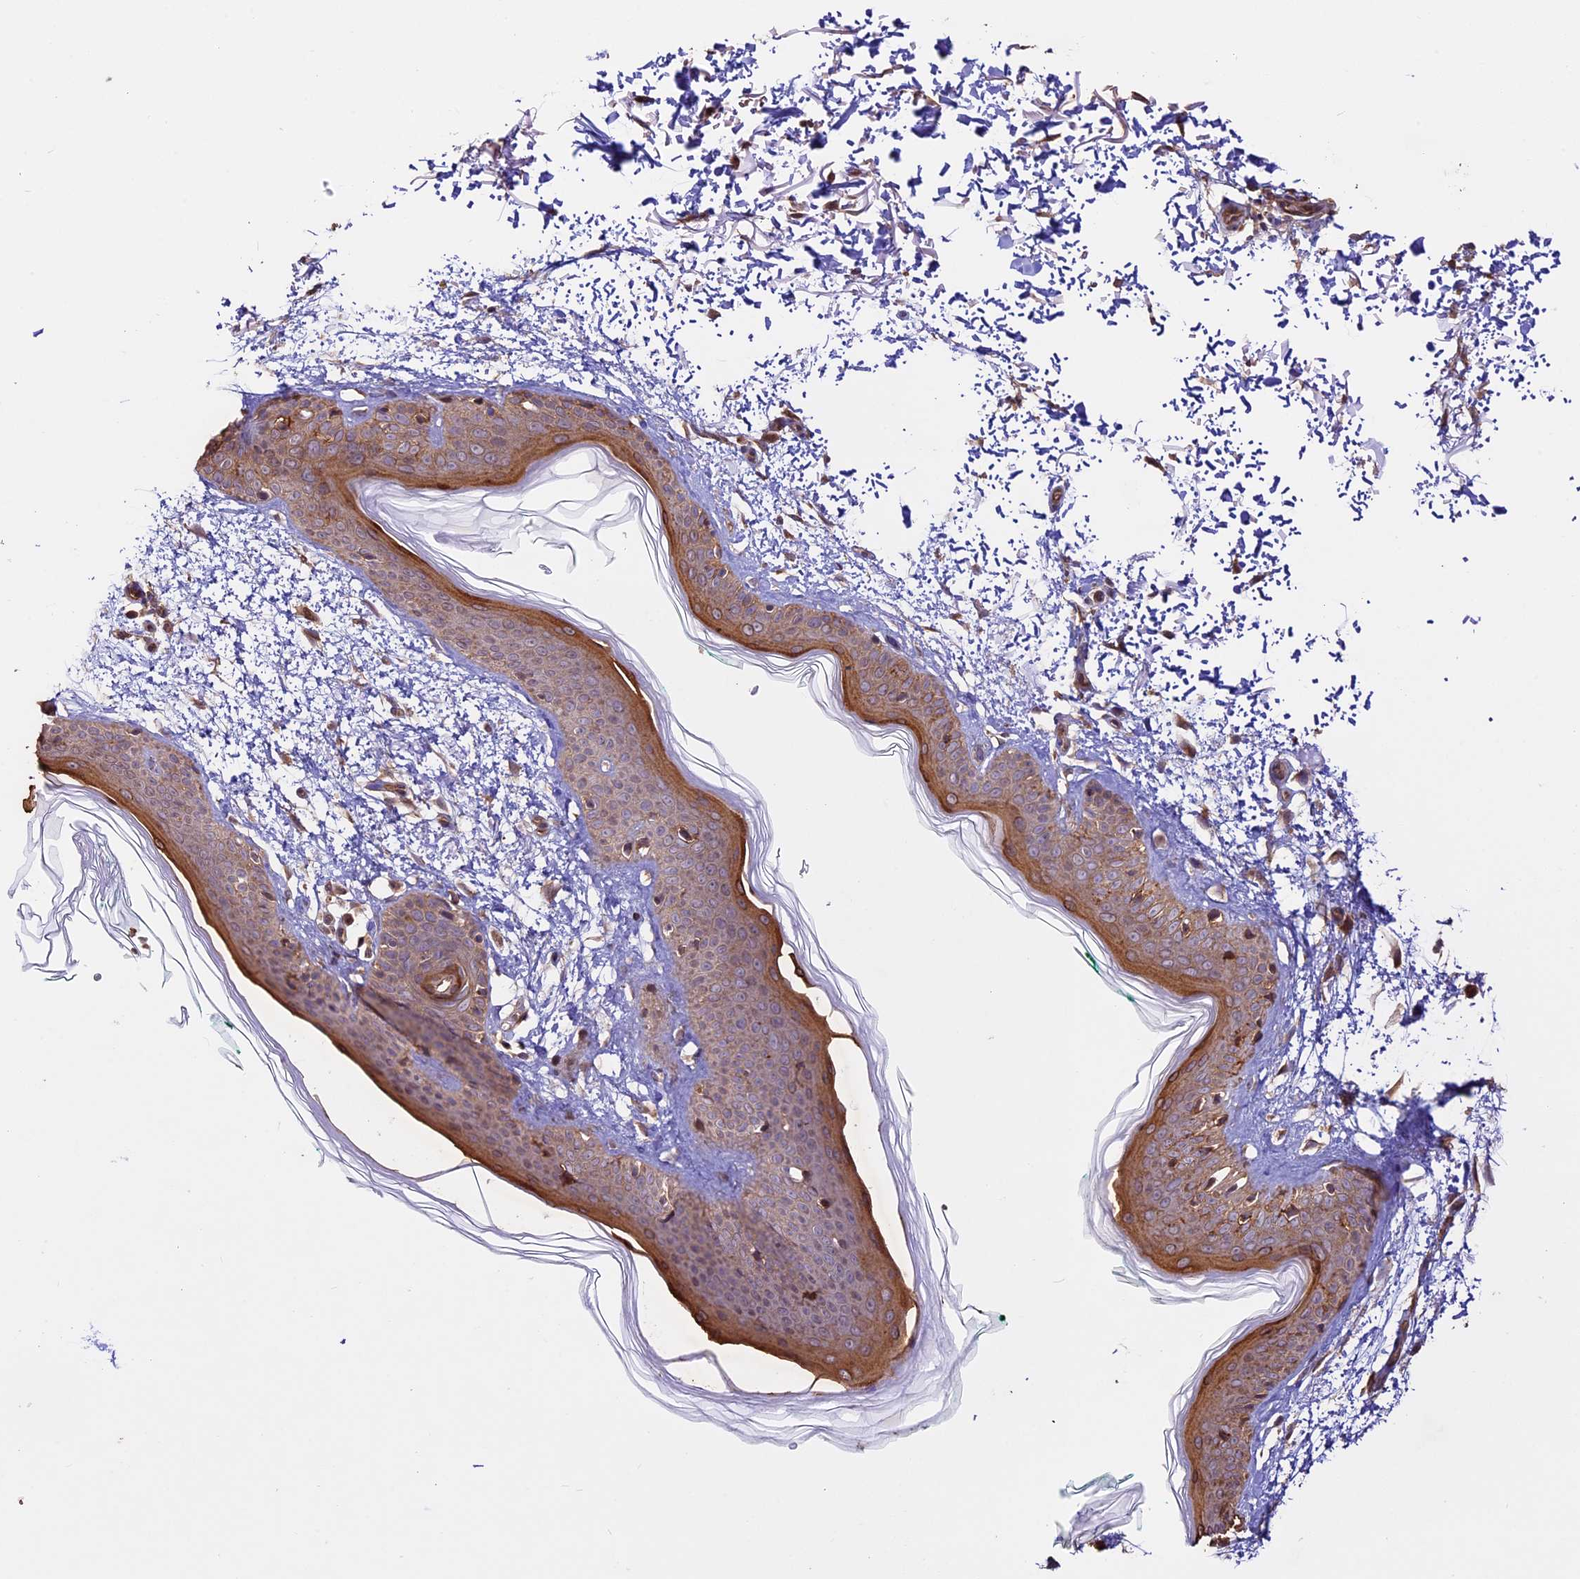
{"staining": {"intensity": "moderate", "quantity": "25%-75%", "location": "cytoplasmic/membranous"}, "tissue": "skin", "cell_type": "Fibroblasts", "image_type": "normal", "snomed": [{"axis": "morphology", "description": "Normal tissue, NOS"}, {"axis": "topography", "description": "Skin"}], "caption": "Fibroblasts reveal medium levels of moderate cytoplasmic/membranous staining in approximately 25%-75% of cells in unremarkable skin. (Stains: DAB (3,3'-diaminobenzidine) in brown, nuclei in blue, Microscopy: brightfield microscopy at high magnification).", "gene": "BCAS4", "patient": {"sex": "male", "age": 66}}